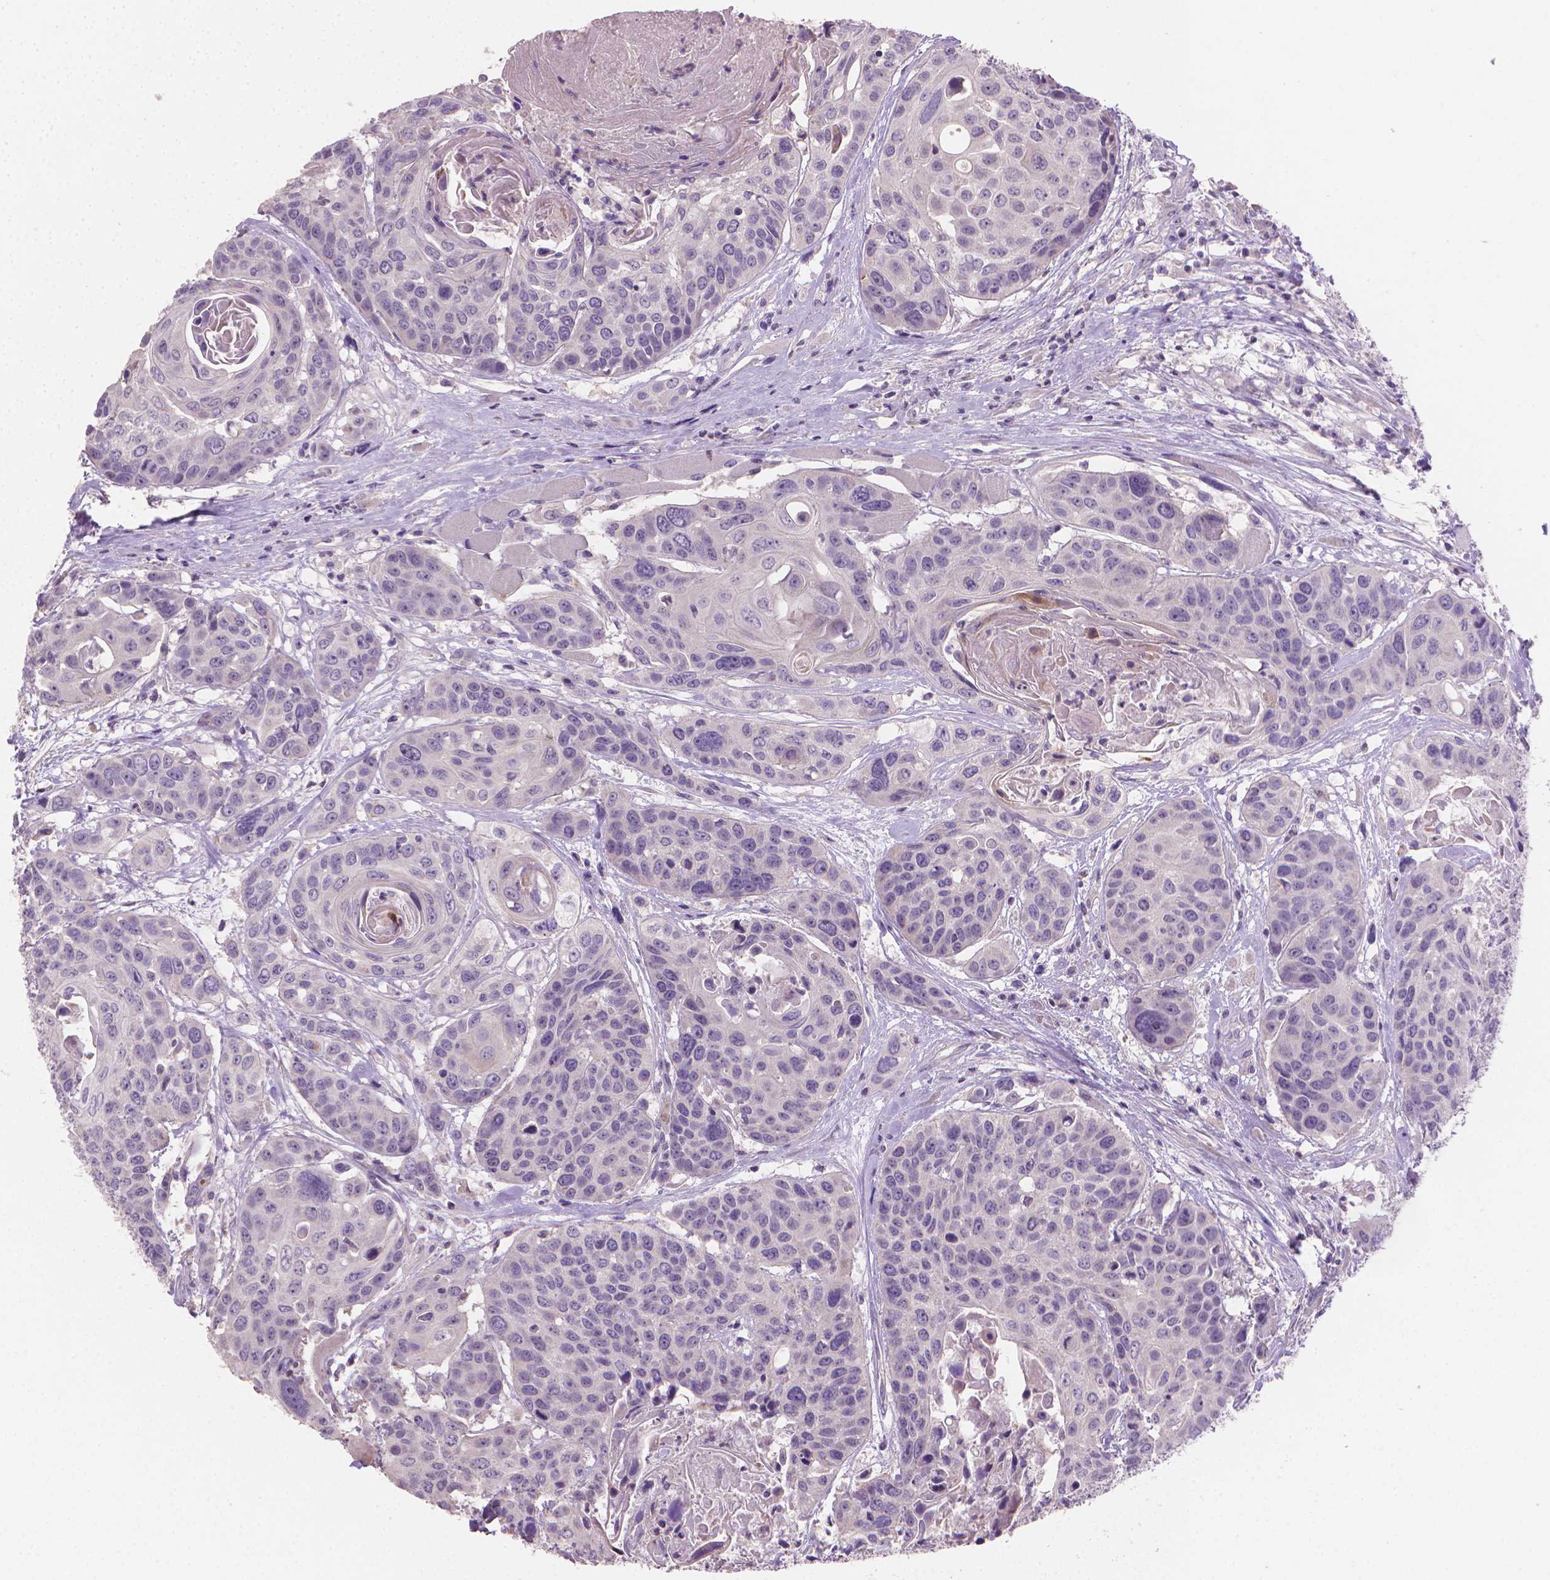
{"staining": {"intensity": "negative", "quantity": "none", "location": "none"}, "tissue": "head and neck cancer", "cell_type": "Tumor cells", "image_type": "cancer", "snomed": [{"axis": "morphology", "description": "Squamous cell carcinoma, NOS"}, {"axis": "topography", "description": "Oral tissue"}, {"axis": "topography", "description": "Head-Neck"}], "caption": "This is an immunohistochemistry (IHC) photomicrograph of human head and neck cancer (squamous cell carcinoma). There is no expression in tumor cells.", "gene": "CATIP", "patient": {"sex": "male", "age": 56}}